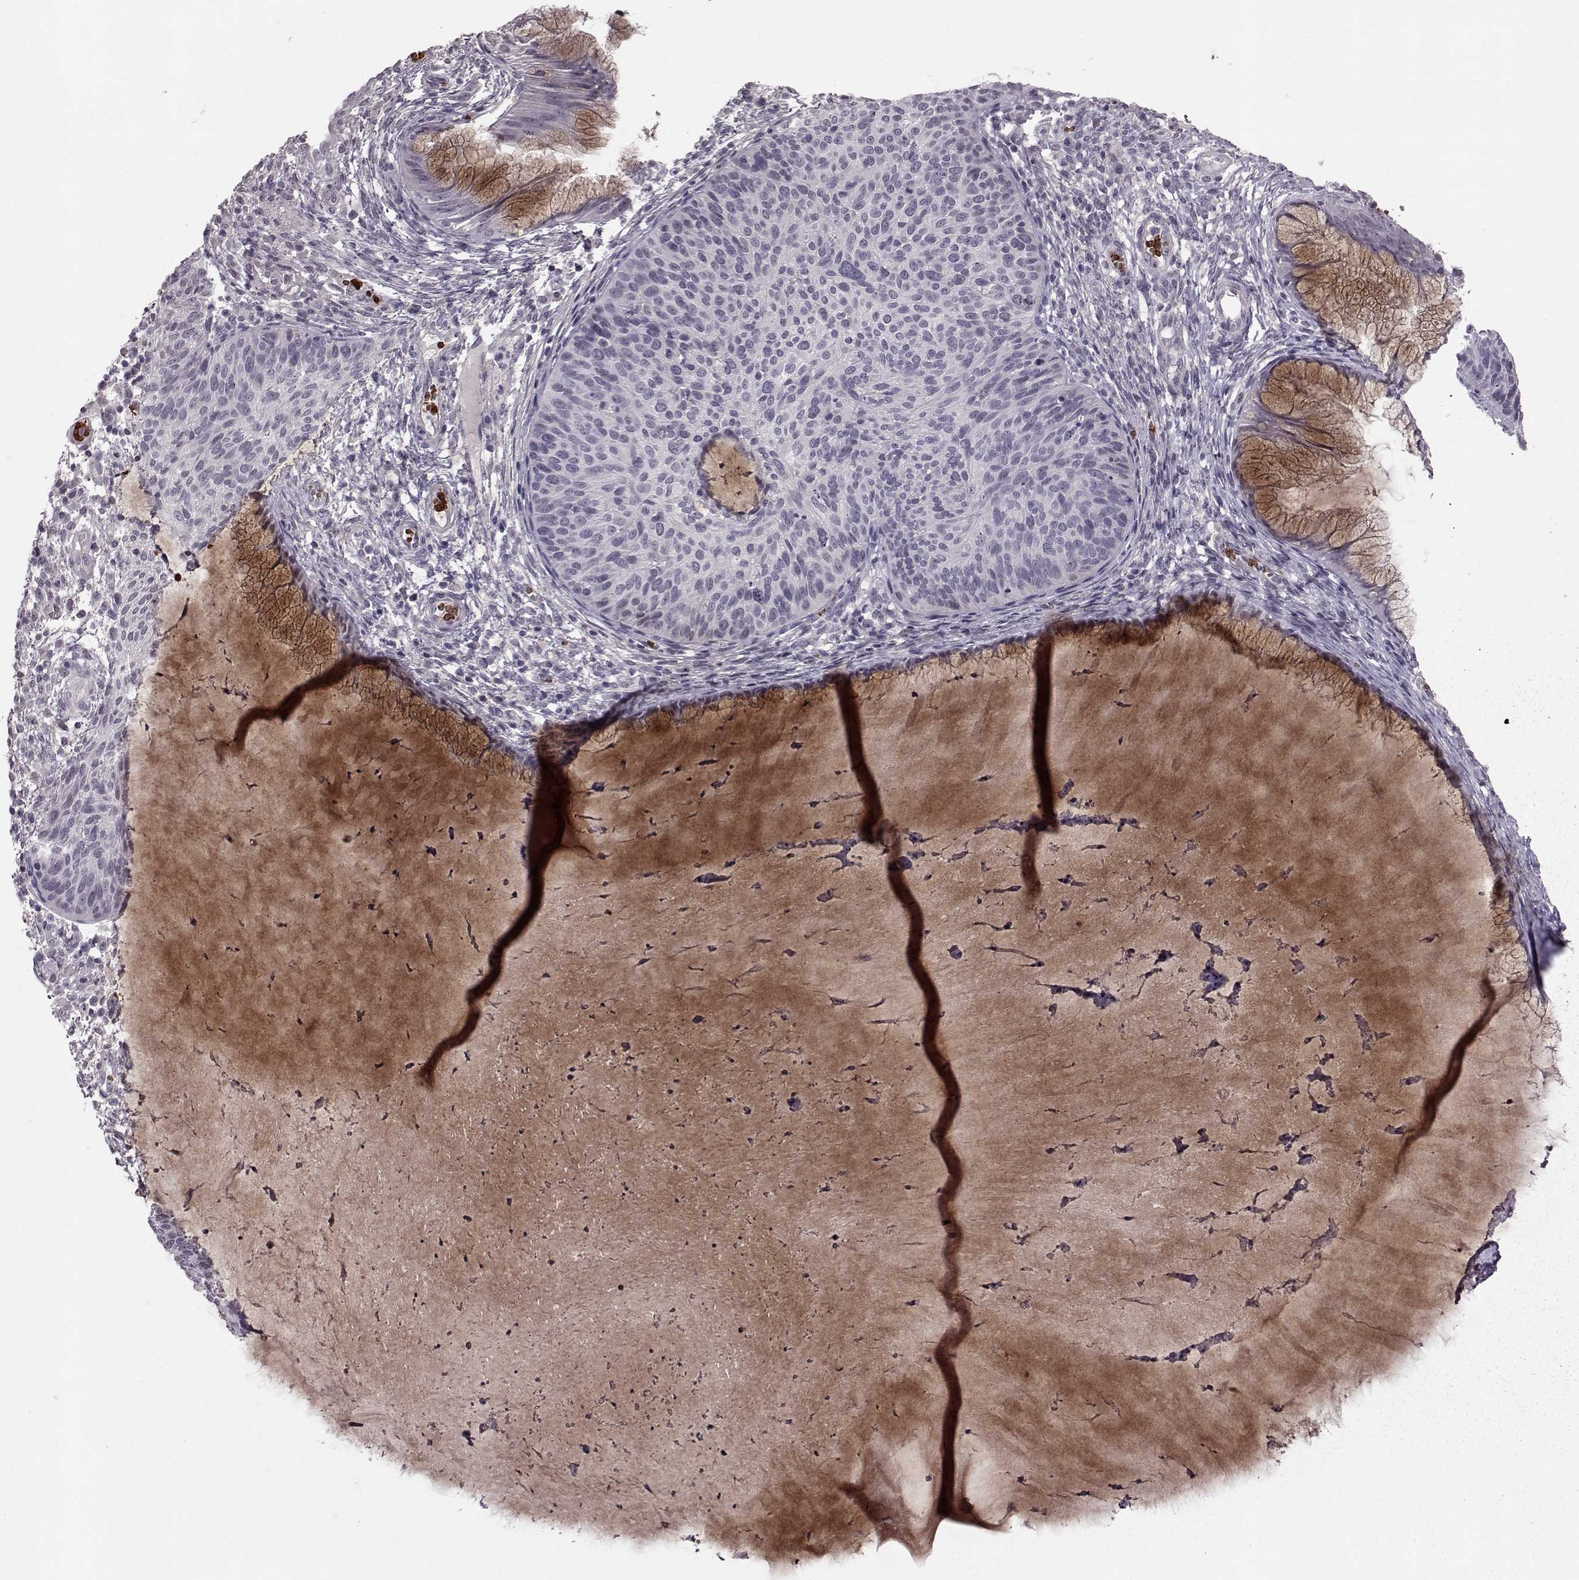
{"staining": {"intensity": "negative", "quantity": "none", "location": "none"}, "tissue": "cervical cancer", "cell_type": "Tumor cells", "image_type": "cancer", "snomed": [{"axis": "morphology", "description": "Squamous cell carcinoma, NOS"}, {"axis": "topography", "description": "Cervix"}], "caption": "Immunohistochemical staining of cervical squamous cell carcinoma reveals no significant positivity in tumor cells.", "gene": "PROP1", "patient": {"sex": "female", "age": 36}}